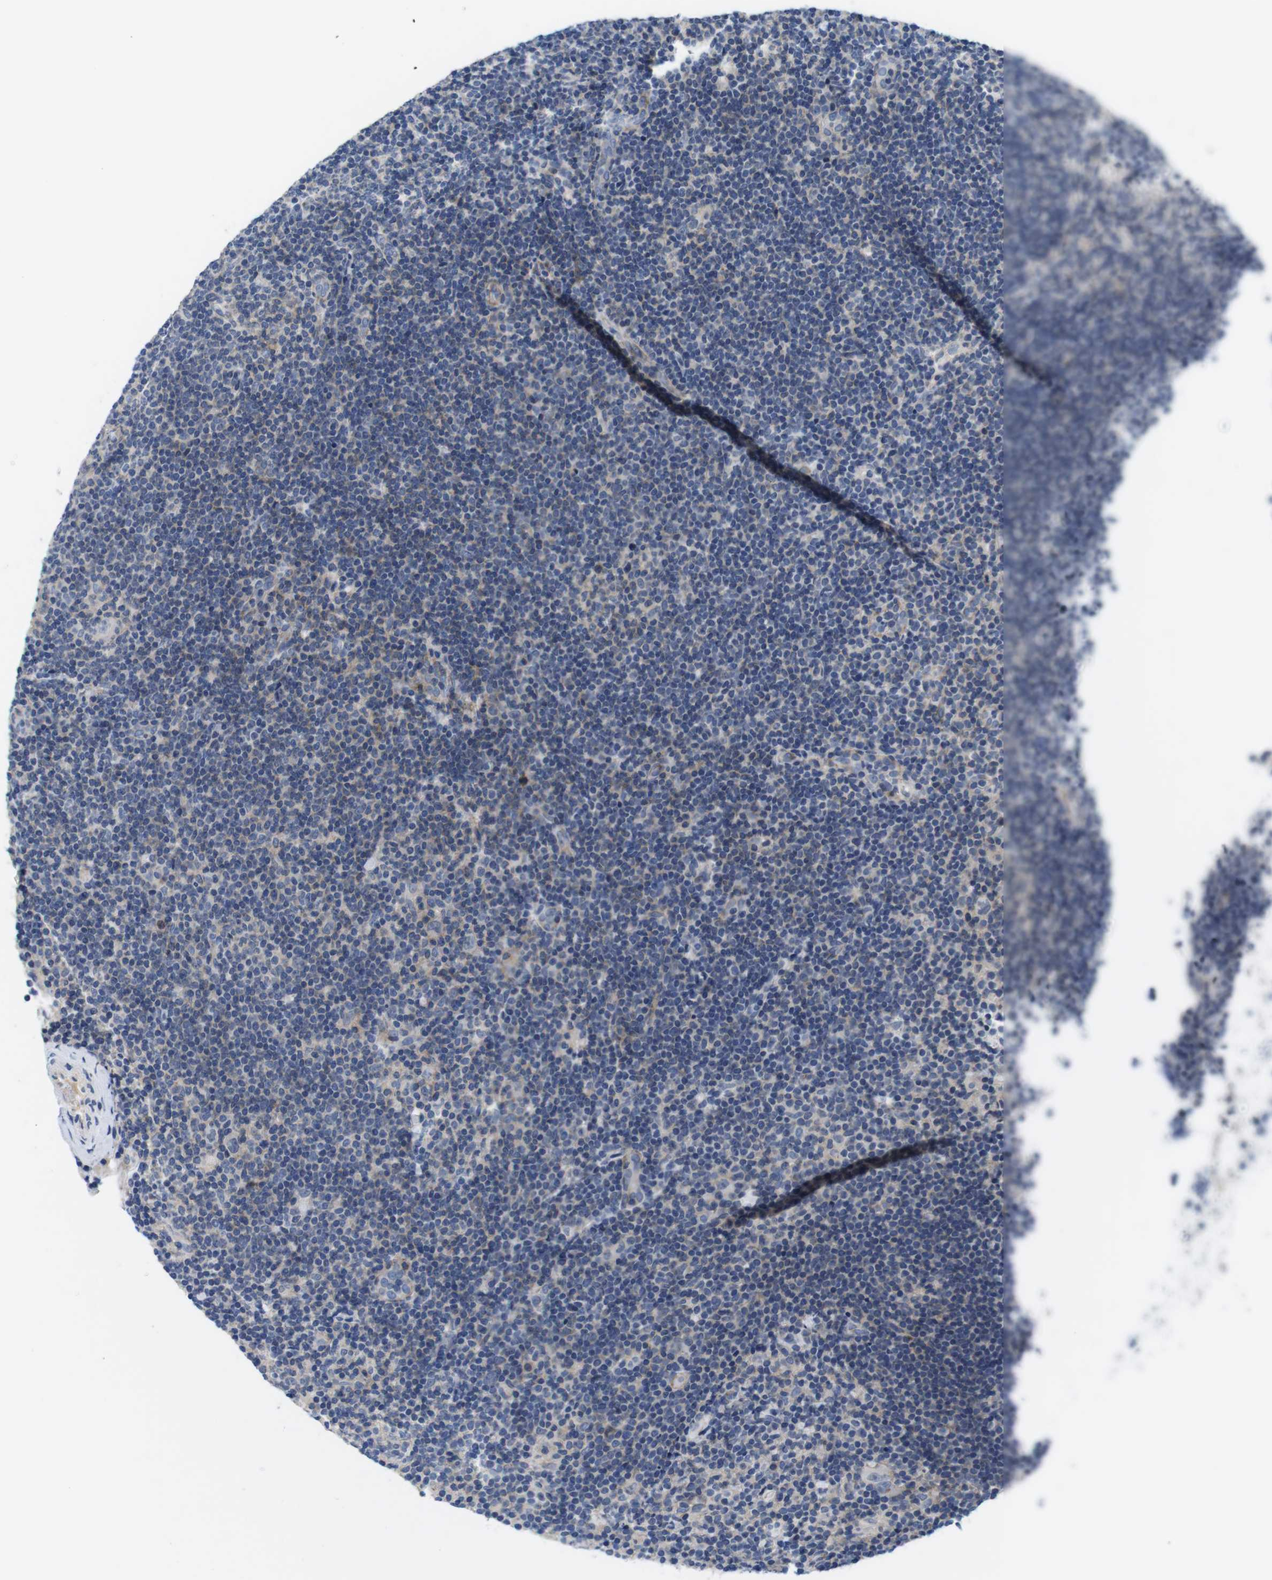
{"staining": {"intensity": "negative", "quantity": "none", "location": "none"}, "tissue": "lymphoma", "cell_type": "Tumor cells", "image_type": "cancer", "snomed": [{"axis": "morphology", "description": "Hodgkin's disease, NOS"}, {"axis": "topography", "description": "Lymph node"}], "caption": "A histopathology image of human Hodgkin's disease is negative for staining in tumor cells.", "gene": "SCRIB", "patient": {"sex": "female", "age": 57}}